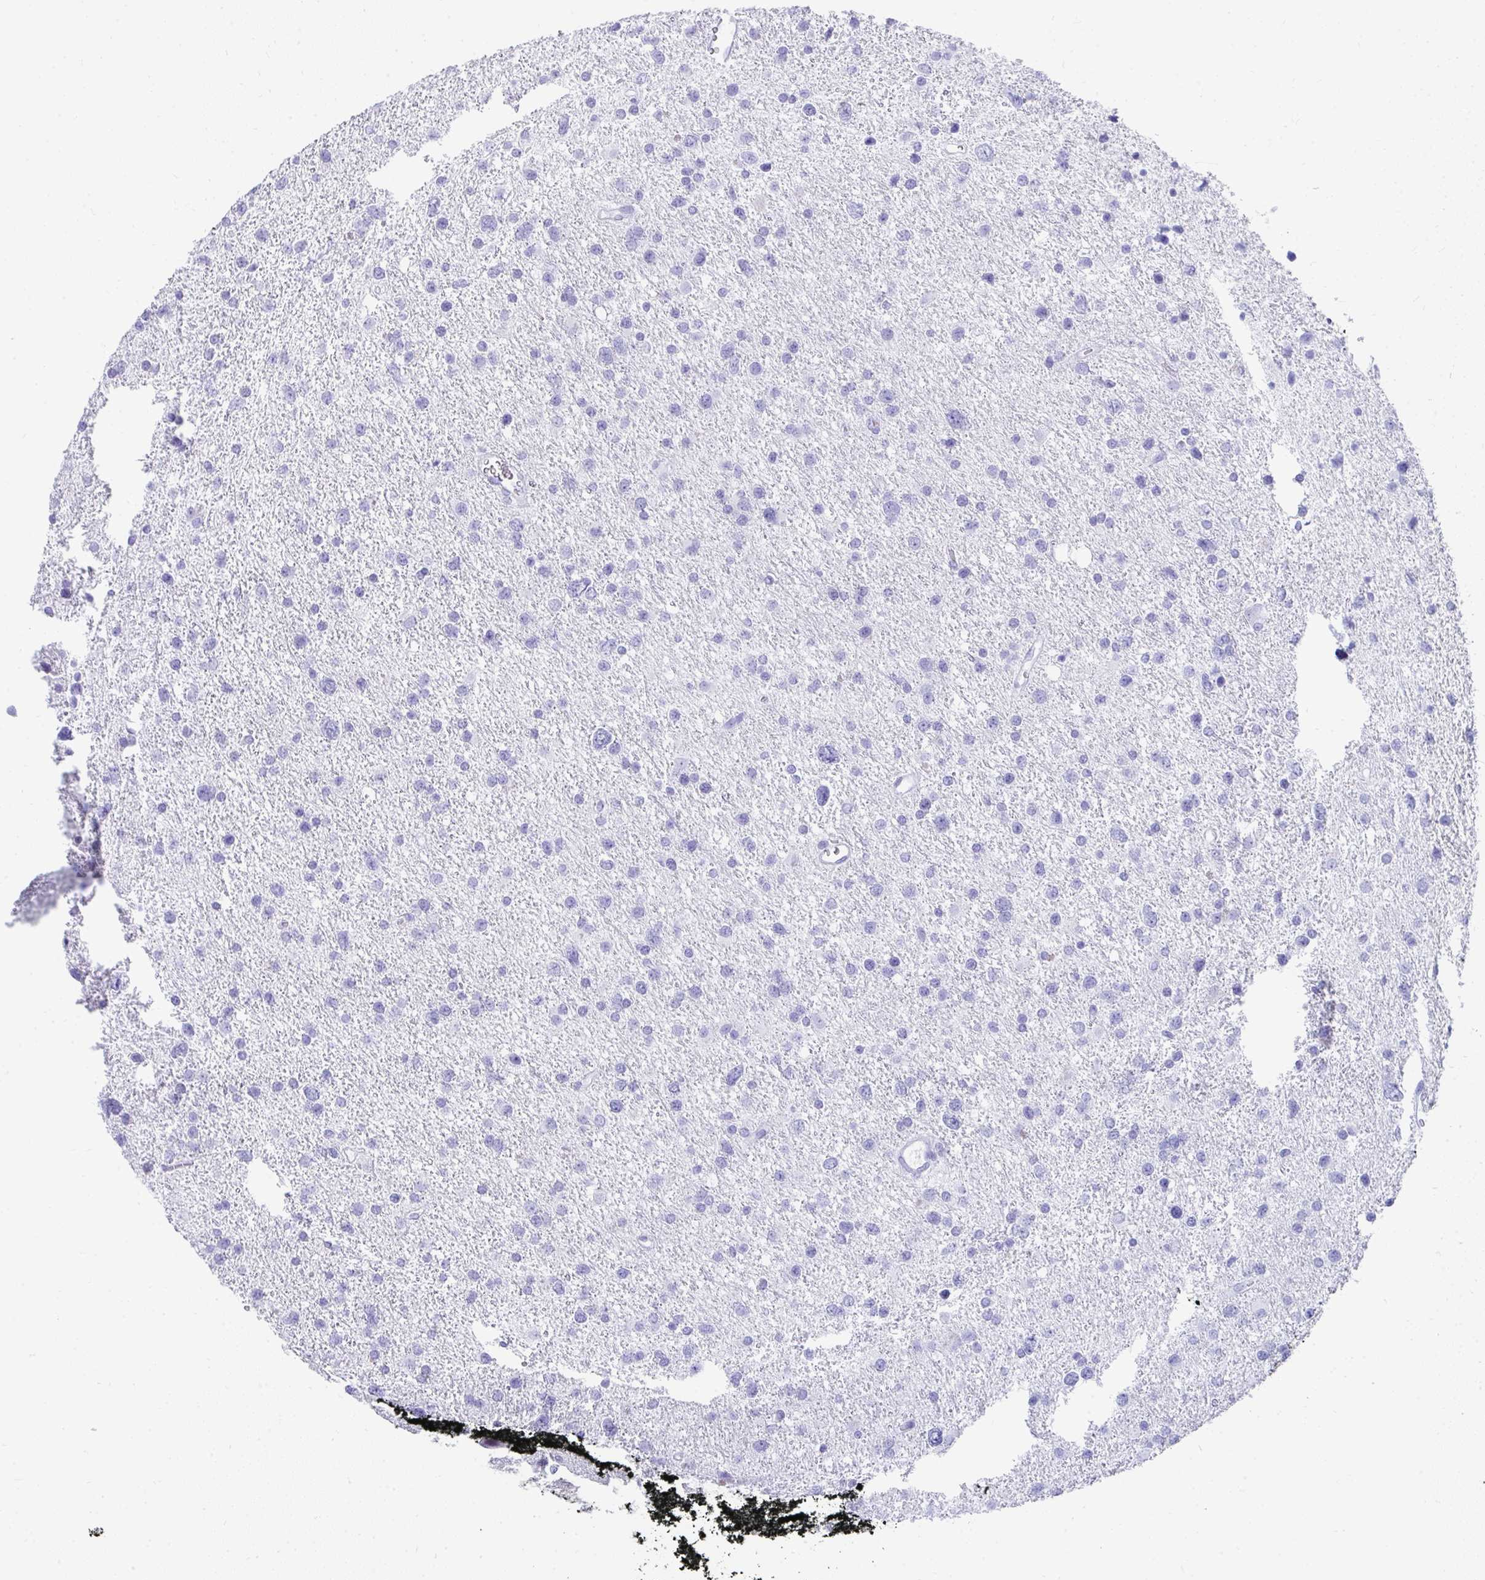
{"staining": {"intensity": "negative", "quantity": "none", "location": "none"}, "tissue": "glioma", "cell_type": "Tumor cells", "image_type": "cancer", "snomed": [{"axis": "morphology", "description": "Glioma, malignant, Low grade"}, {"axis": "topography", "description": "Brain"}], "caption": "High power microscopy photomicrograph of an immunohistochemistry micrograph of glioma, revealing no significant expression in tumor cells. Nuclei are stained in blue.", "gene": "TNNT1", "patient": {"sex": "female", "age": 55}}